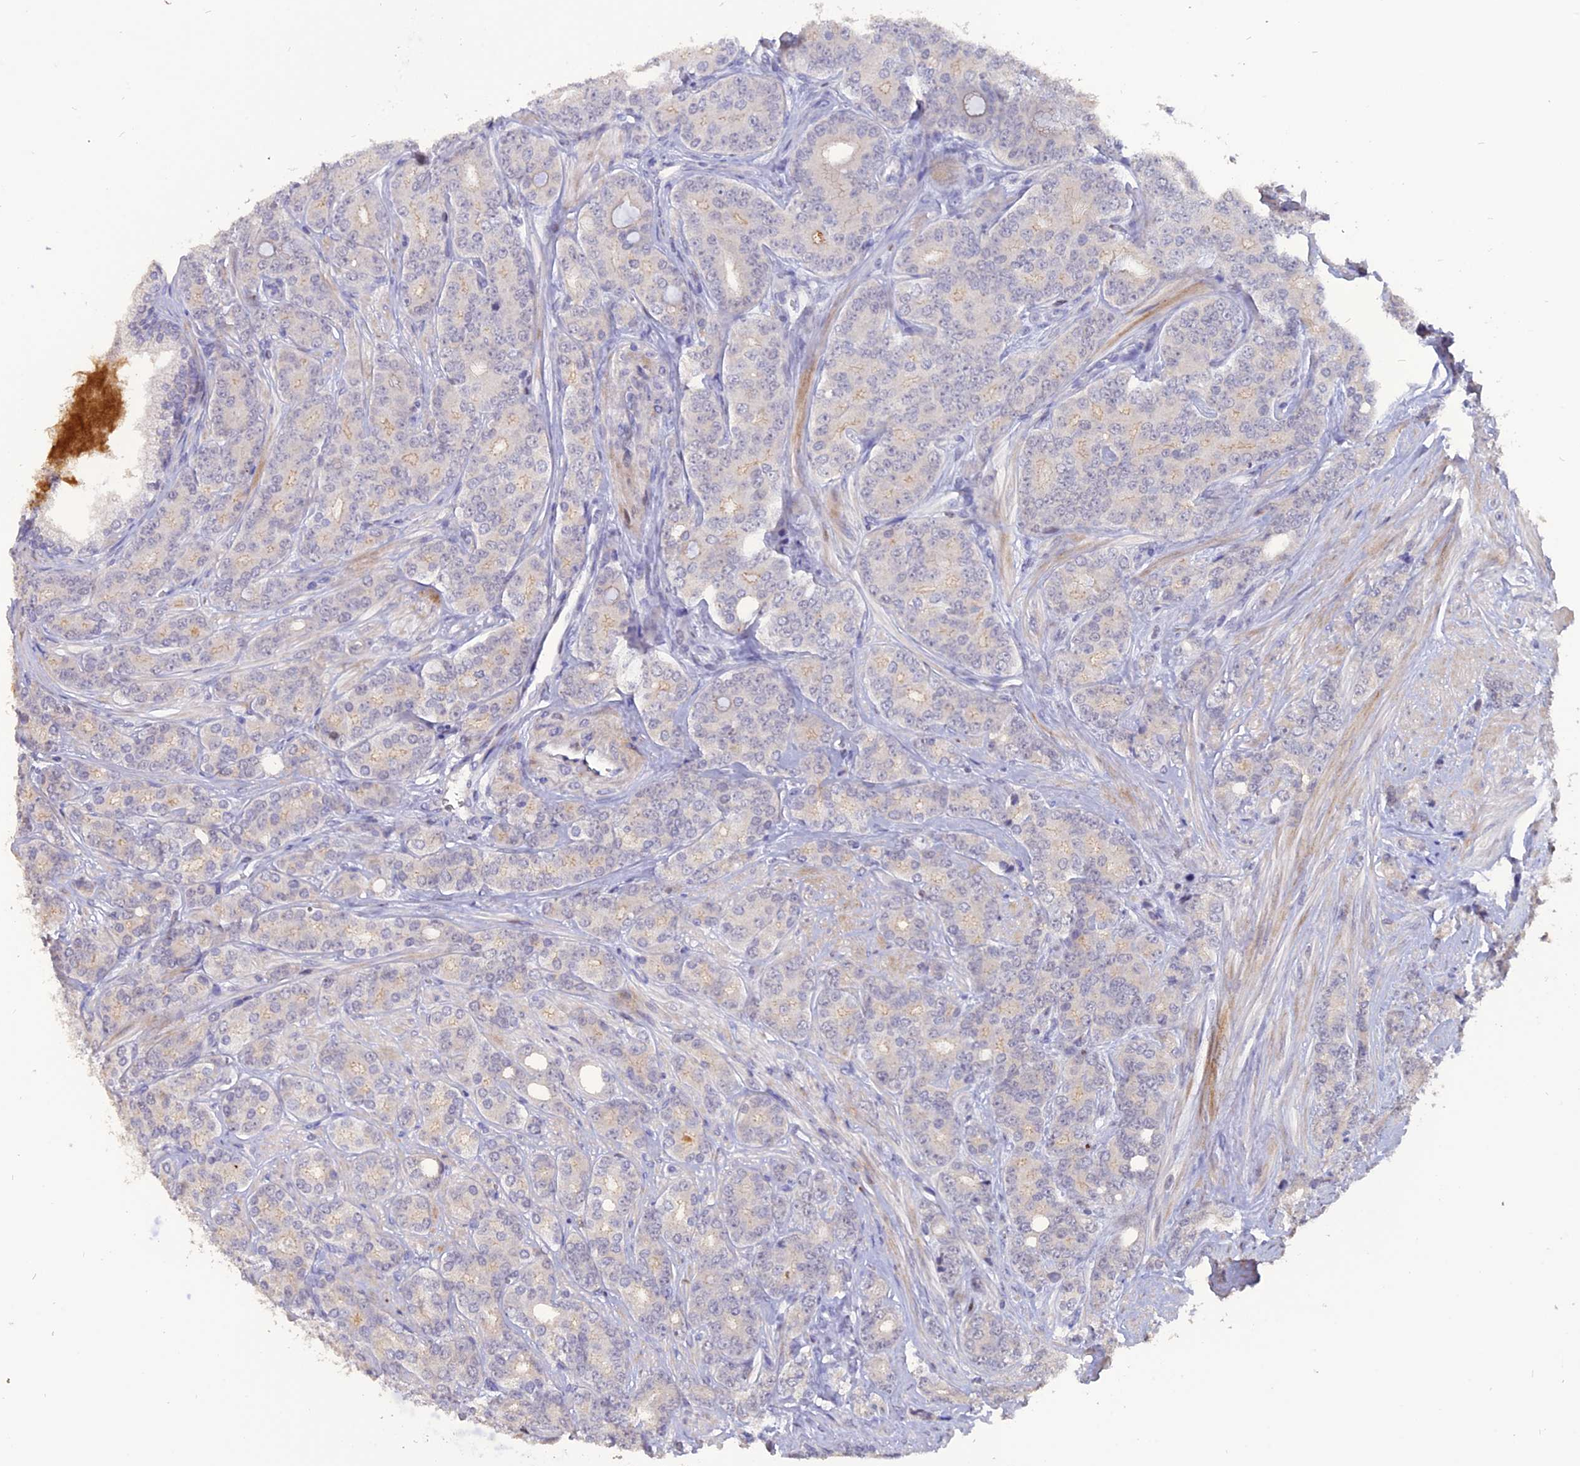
{"staining": {"intensity": "weak", "quantity": "<25%", "location": "cytoplasmic/membranous"}, "tissue": "prostate cancer", "cell_type": "Tumor cells", "image_type": "cancer", "snomed": [{"axis": "morphology", "description": "Adenocarcinoma, High grade"}, {"axis": "topography", "description": "Prostate"}], "caption": "A high-resolution image shows immunohistochemistry (IHC) staining of prostate high-grade adenocarcinoma, which displays no significant positivity in tumor cells. (Brightfield microscopy of DAB (3,3'-diaminobenzidine) immunohistochemistry at high magnification).", "gene": "TMEM263", "patient": {"sex": "male", "age": 62}}